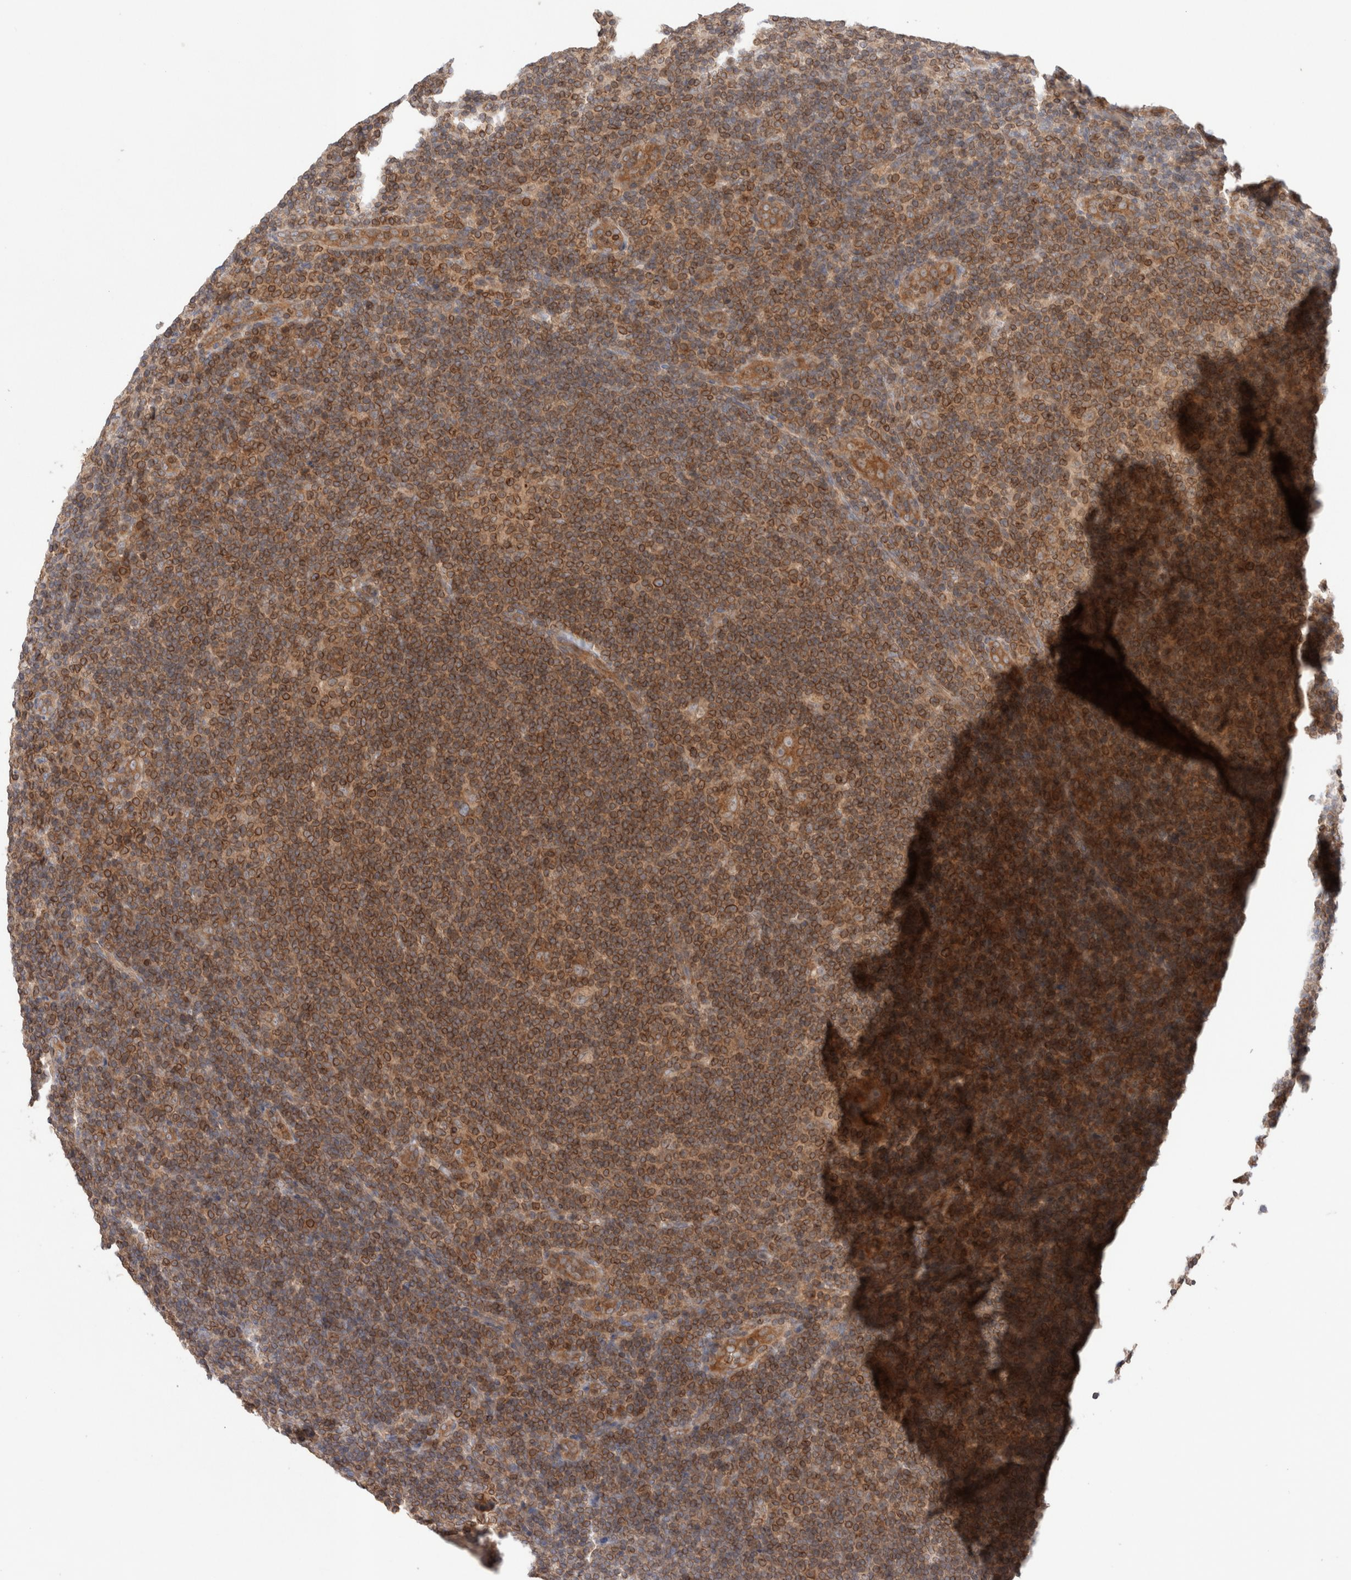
{"staining": {"intensity": "moderate", "quantity": ">75%", "location": "cytoplasmic/membranous"}, "tissue": "lymphoma", "cell_type": "Tumor cells", "image_type": "cancer", "snomed": [{"axis": "morphology", "description": "Hodgkin's disease, NOS"}, {"axis": "topography", "description": "Lymph node"}], "caption": "High-power microscopy captured an immunohistochemistry (IHC) image of lymphoma, revealing moderate cytoplasmic/membranous positivity in about >75% of tumor cells. Immunohistochemistry stains the protein of interest in brown and the nuclei are stained blue.", "gene": "SIKE1", "patient": {"sex": "female", "age": 57}}